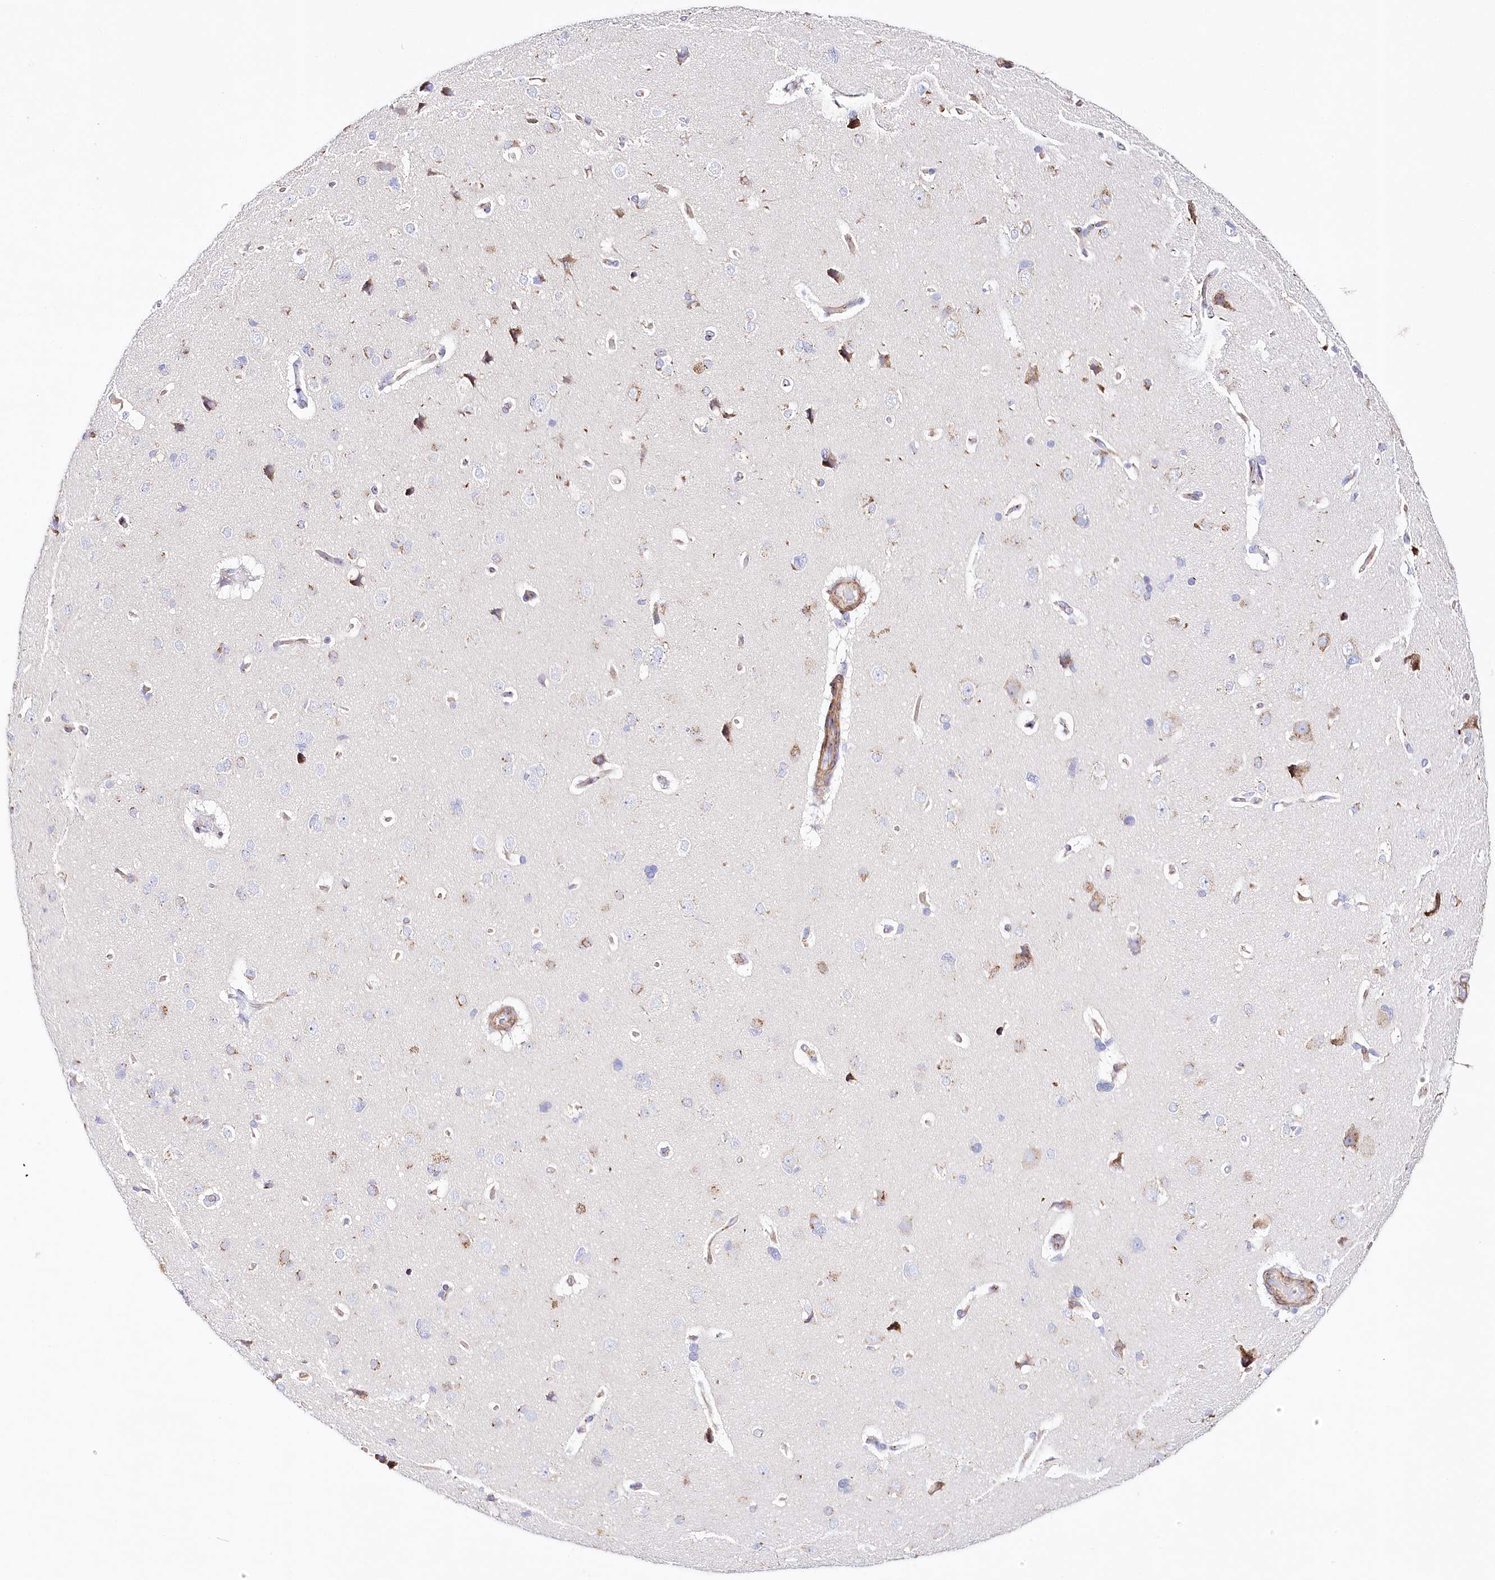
{"staining": {"intensity": "moderate", "quantity": "25%-75%", "location": "cytoplasmic/membranous"}, "tissue": "cerebral cortex", "cell_type": "Endothelial cells", "image_type": "normal", "snomed": [{"axis": "morphology", "description": "Normal tissue, NOS"}, {"axis": "topography", "description": "Cerebral cortex"}], "caption": "High-power microscopy captured an immunohistochemistry histopathology image of normal cerebral cortex, revealing moderate cytoplasmic/membranous expression in about 25%-75% of endothelial cells.", "gene": "ABRAXAS2", "patient": {"sex": "male", "age": 62}}